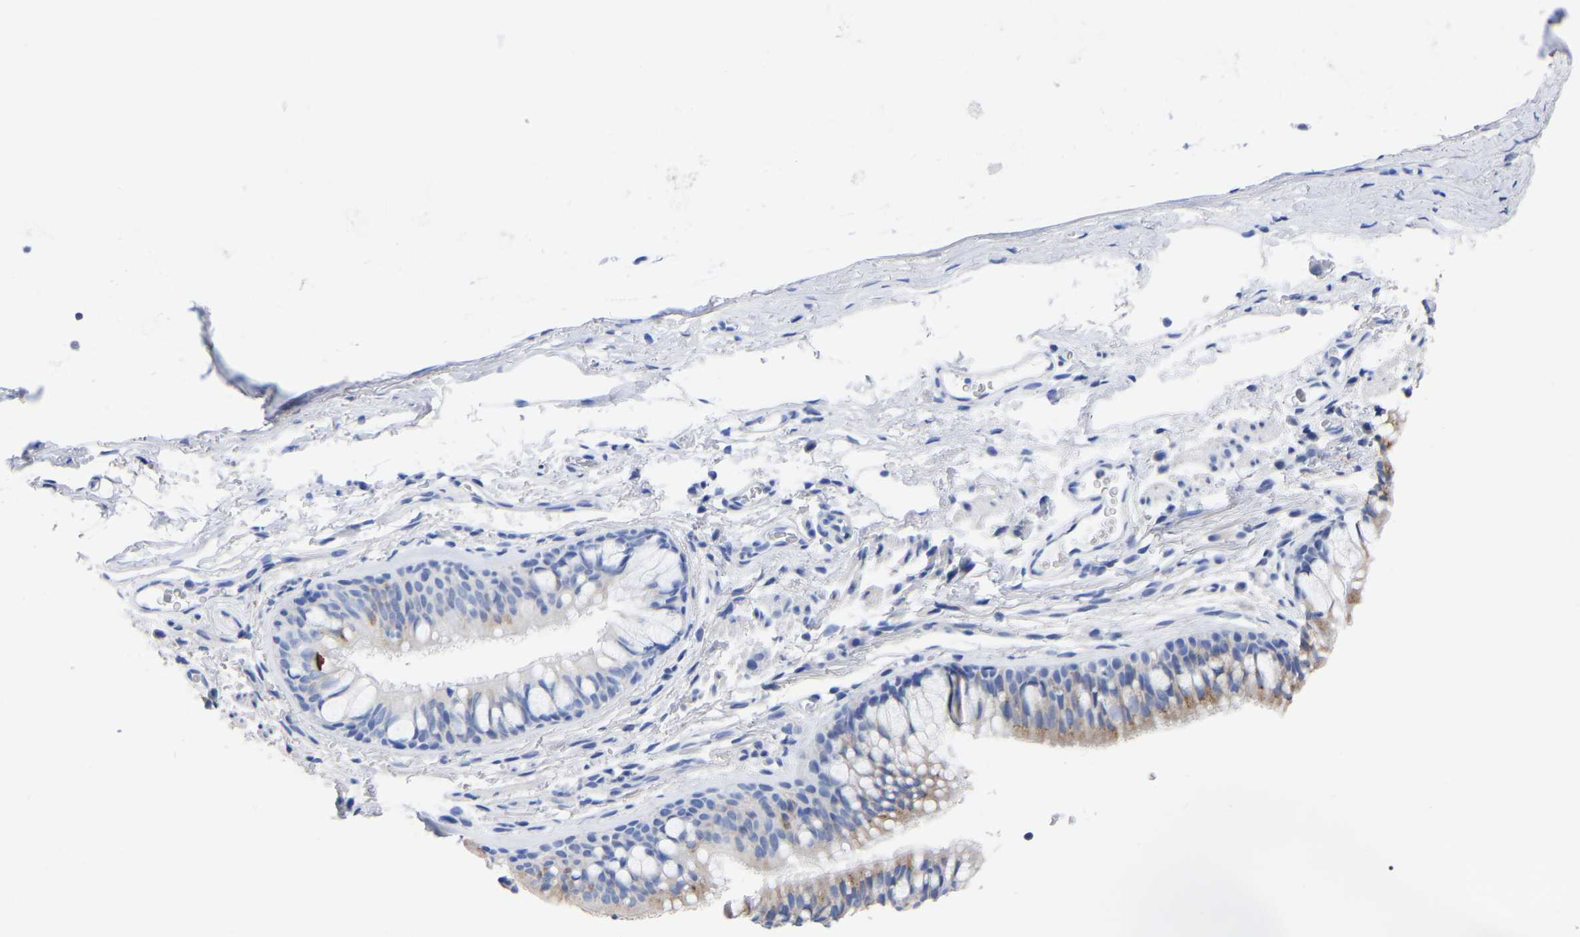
{"staining": {"intensity": "weak", "quantity": "<25%", "location": "cytoplasmic/membranous"}, "tissue": "bronchus", "cell_type": "Respiratory epithelial cells", "image_type": "normal", "snomed": [{"axis": "morphology", "description": "Normal tissue, NOS"}, {"axis": "topography", "description": "Cartilage tissue"}, {"axis": "topography", "description": "Bronchus"}], "caption": "Respiratory epithelial cells are negative for protein expression in benign human bronchus. (Stains: DAB (3,3'-diaminobenzidine) IHC with hematoxylin counter stain, Microscopy: brightfield microscopy at high magnification).", "gene": "ANXA13", "patient": {"sex": "female", "age": 53}}